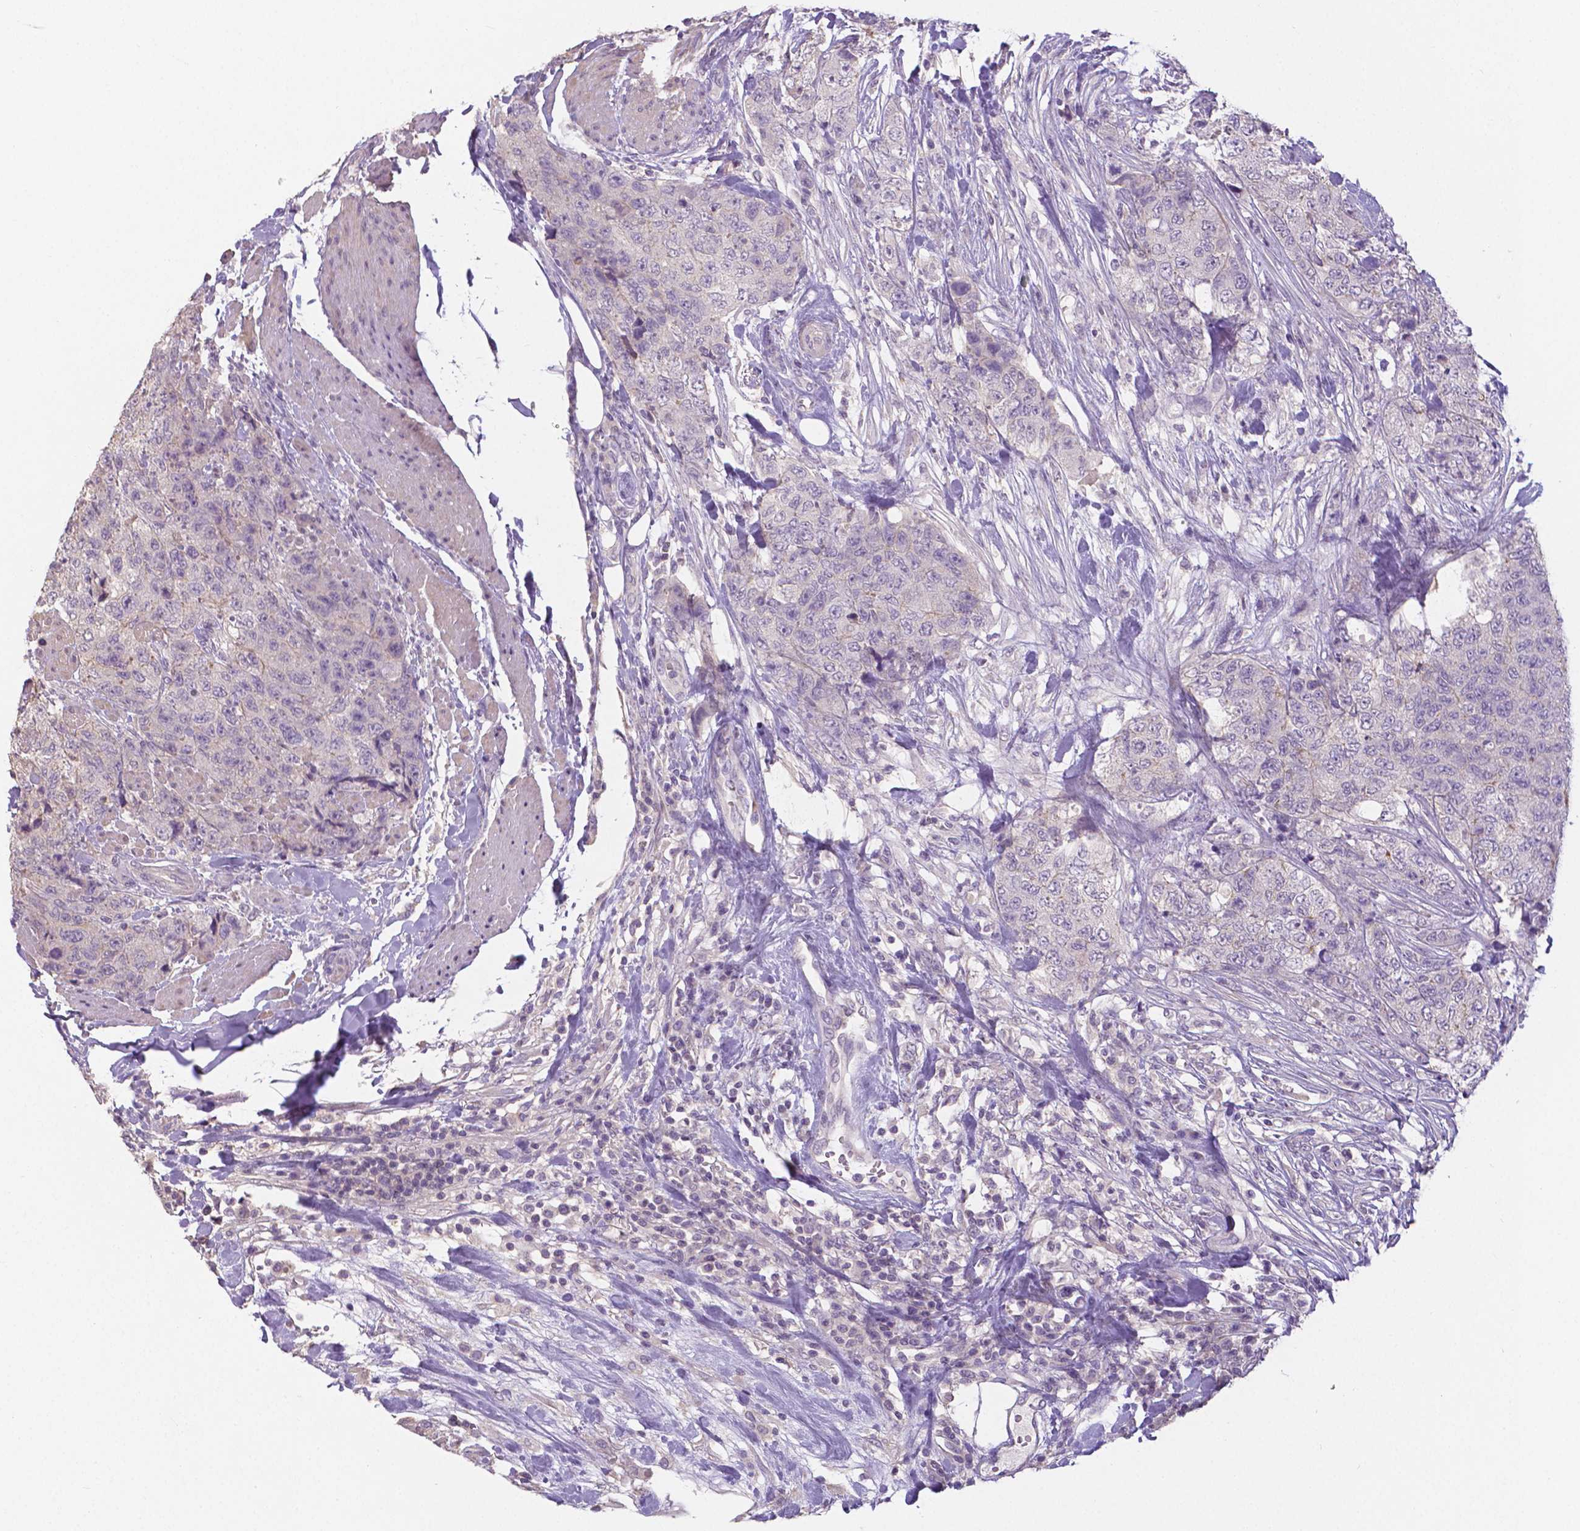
{"staining": {"intensity": "negative", "quantity": "none", "location": "none"}, "tissue": "urothelial cancer", "cell_type": "Tumor cells", "image_type": "cancer", "snomed": [{"axis": "morphology", "description": "Urothelial carcinoma, High grade"}, {"axis": "topography", "description": "Urinary bladder"}], "caption": "Immunohistochemical staining of urothelial carcinoma (high-grade) reveals no significant staining in tumor cells.", "gene": "CRMP1", "patient": {"sex": "female", "age": 78}}